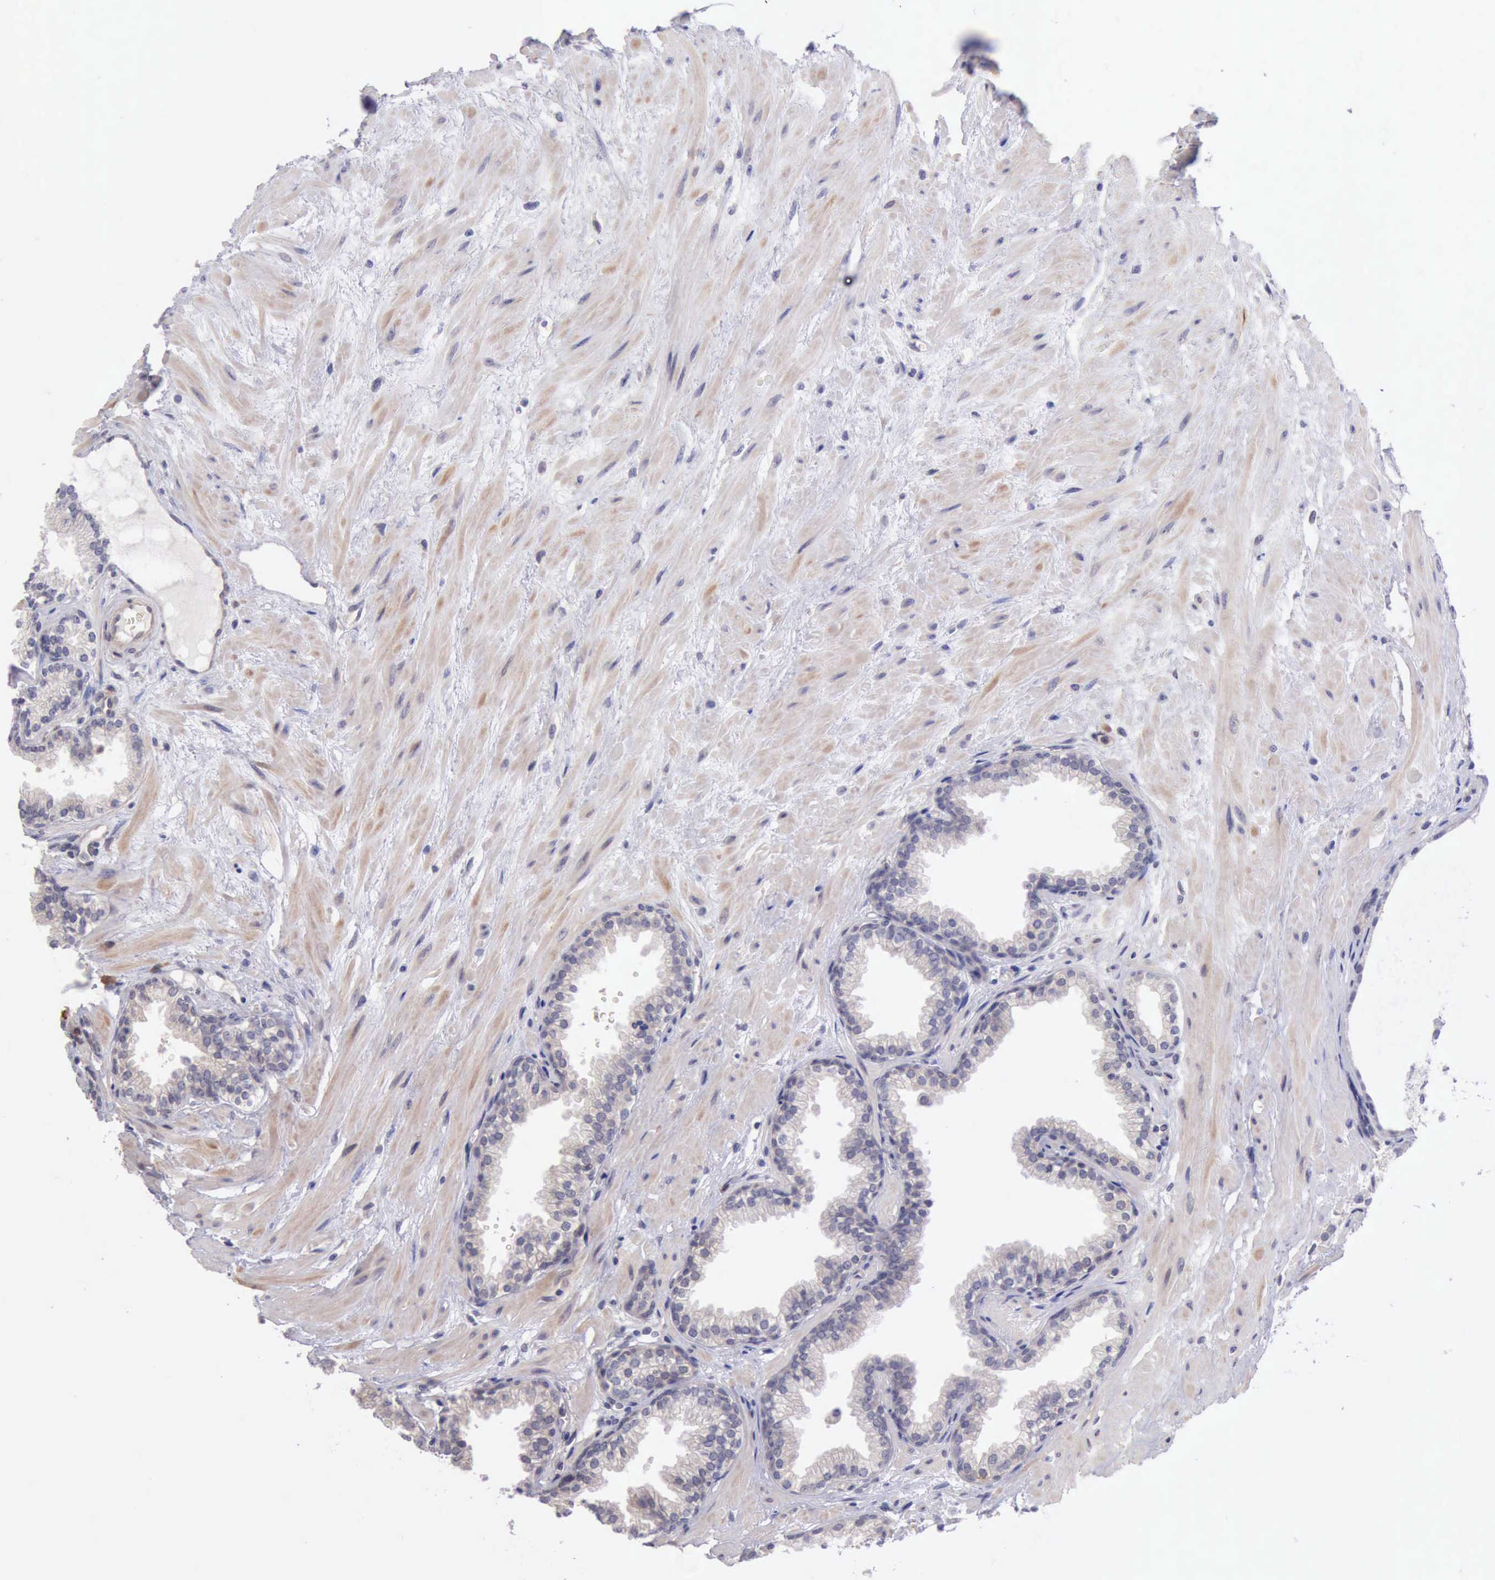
{"staining": {"intensity": "weak", "quantity": "25%-75%", "location": "cytoplasmic/membranous"}, "tissue": "prostate", "cell_type": "Glandular cells", "image_type": "normal", "snomed": [{"axis": "morphology", "description": "Normal tissue, NOS"}, {"axis": "topography", "description": "Prostate"}], "caption": "The histopathology image displays immunohistochemical staining of unremarkable prostate. There is weak cytoplasmic/membranous expression is present in about 25%-75% of glandular cells.", "gene": "DNAJB7", "patient": {"sex": "male", "age": 64}}